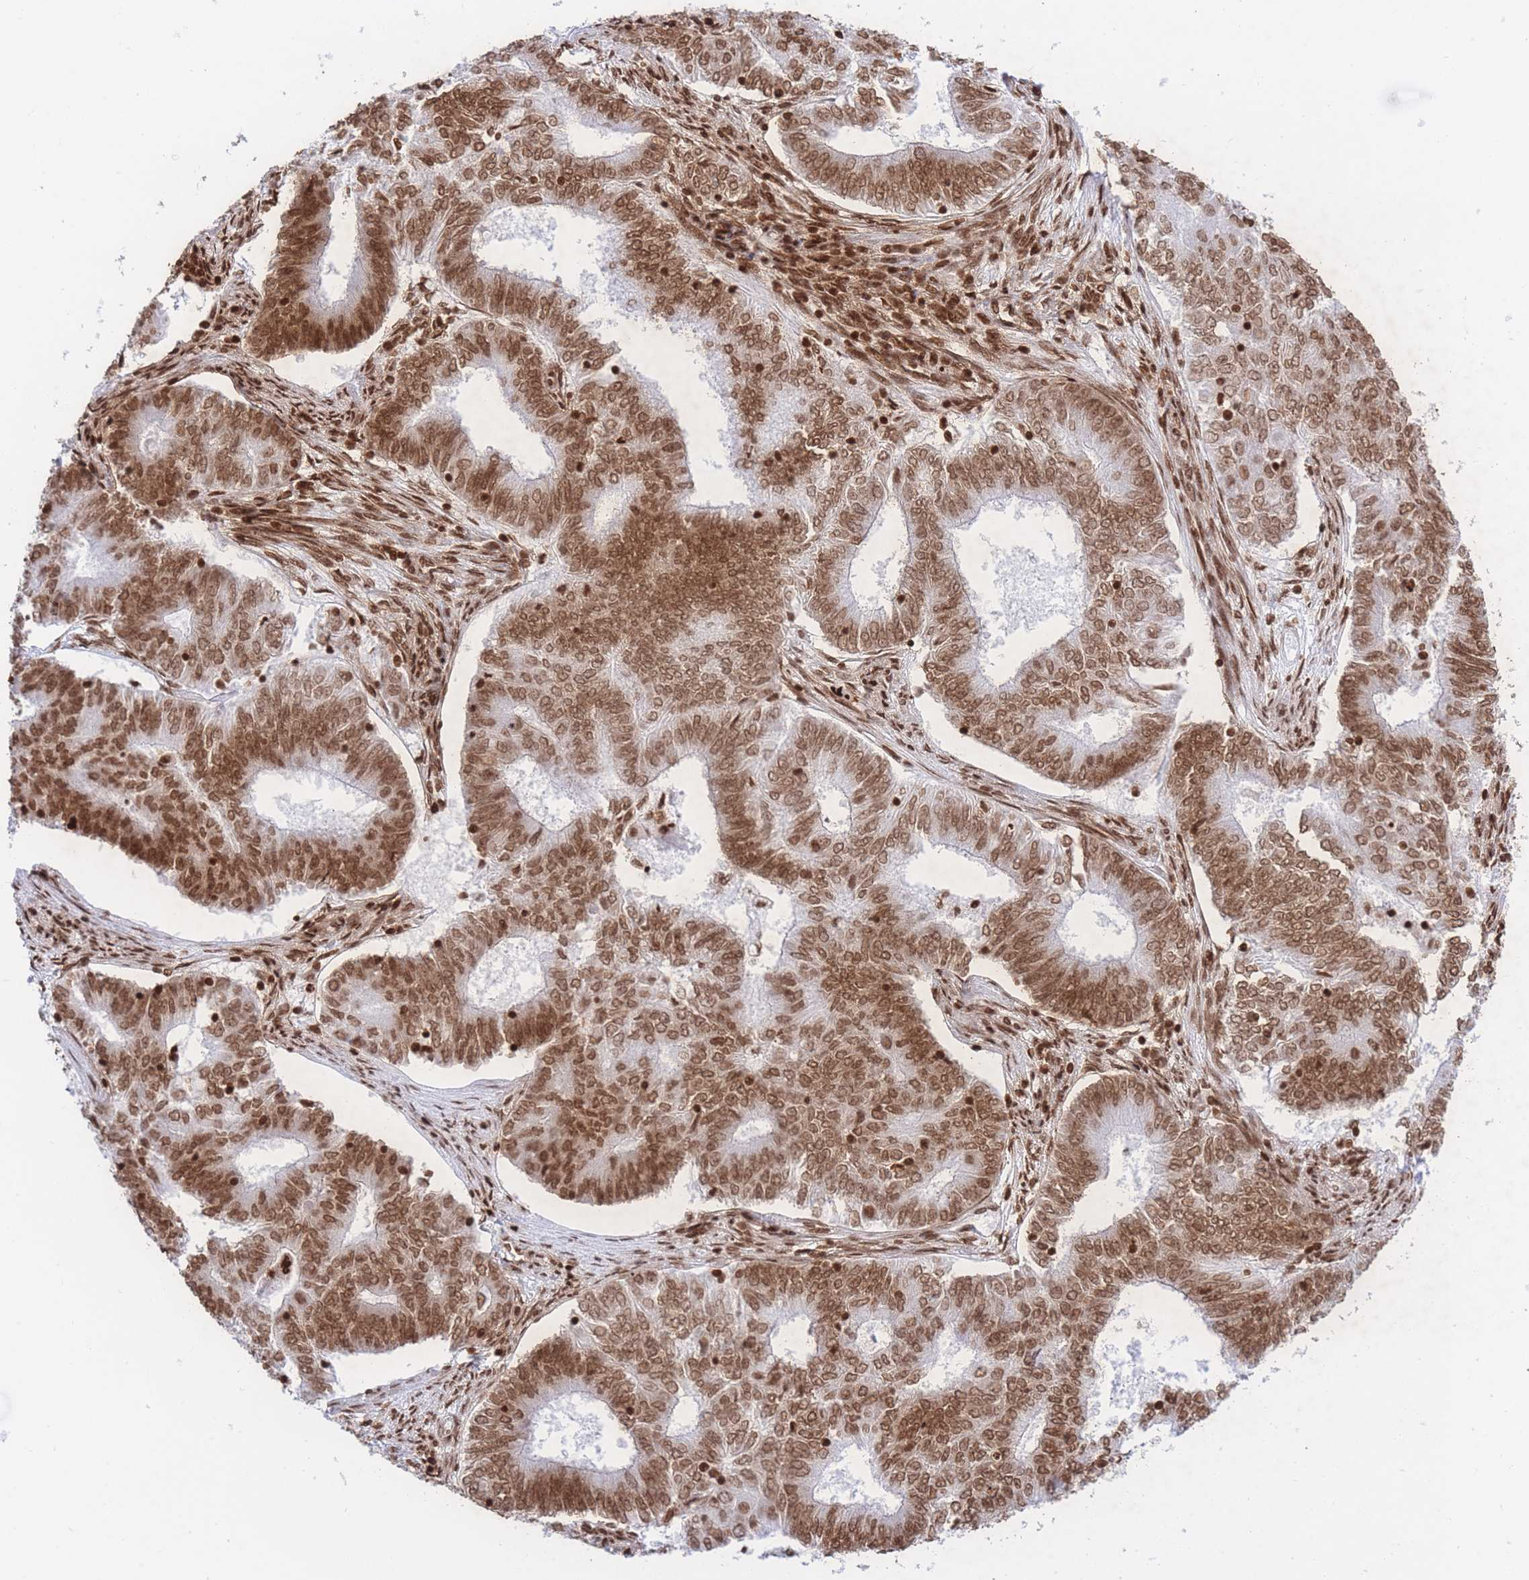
{"staining": {"intensity": "moderate", "quantity": ">75%", "location": "nuclear"}, "tissue": "endometrial cancer", "cell_type": "Tumor cells", "image_type": "cancer", "snomed": [{"axis": "morphology", "description": "Adenocarcinoma, NOS"}, {"axis": "topography", "description": "Endometrium"}], "caption": "Human endometrial cancer (adenocarcinoma) stained with a protein marker demonstrates moderate staining in tumor cells.", "gene": "H2BC11", "patient": {"sex": "female", "age": 62}}